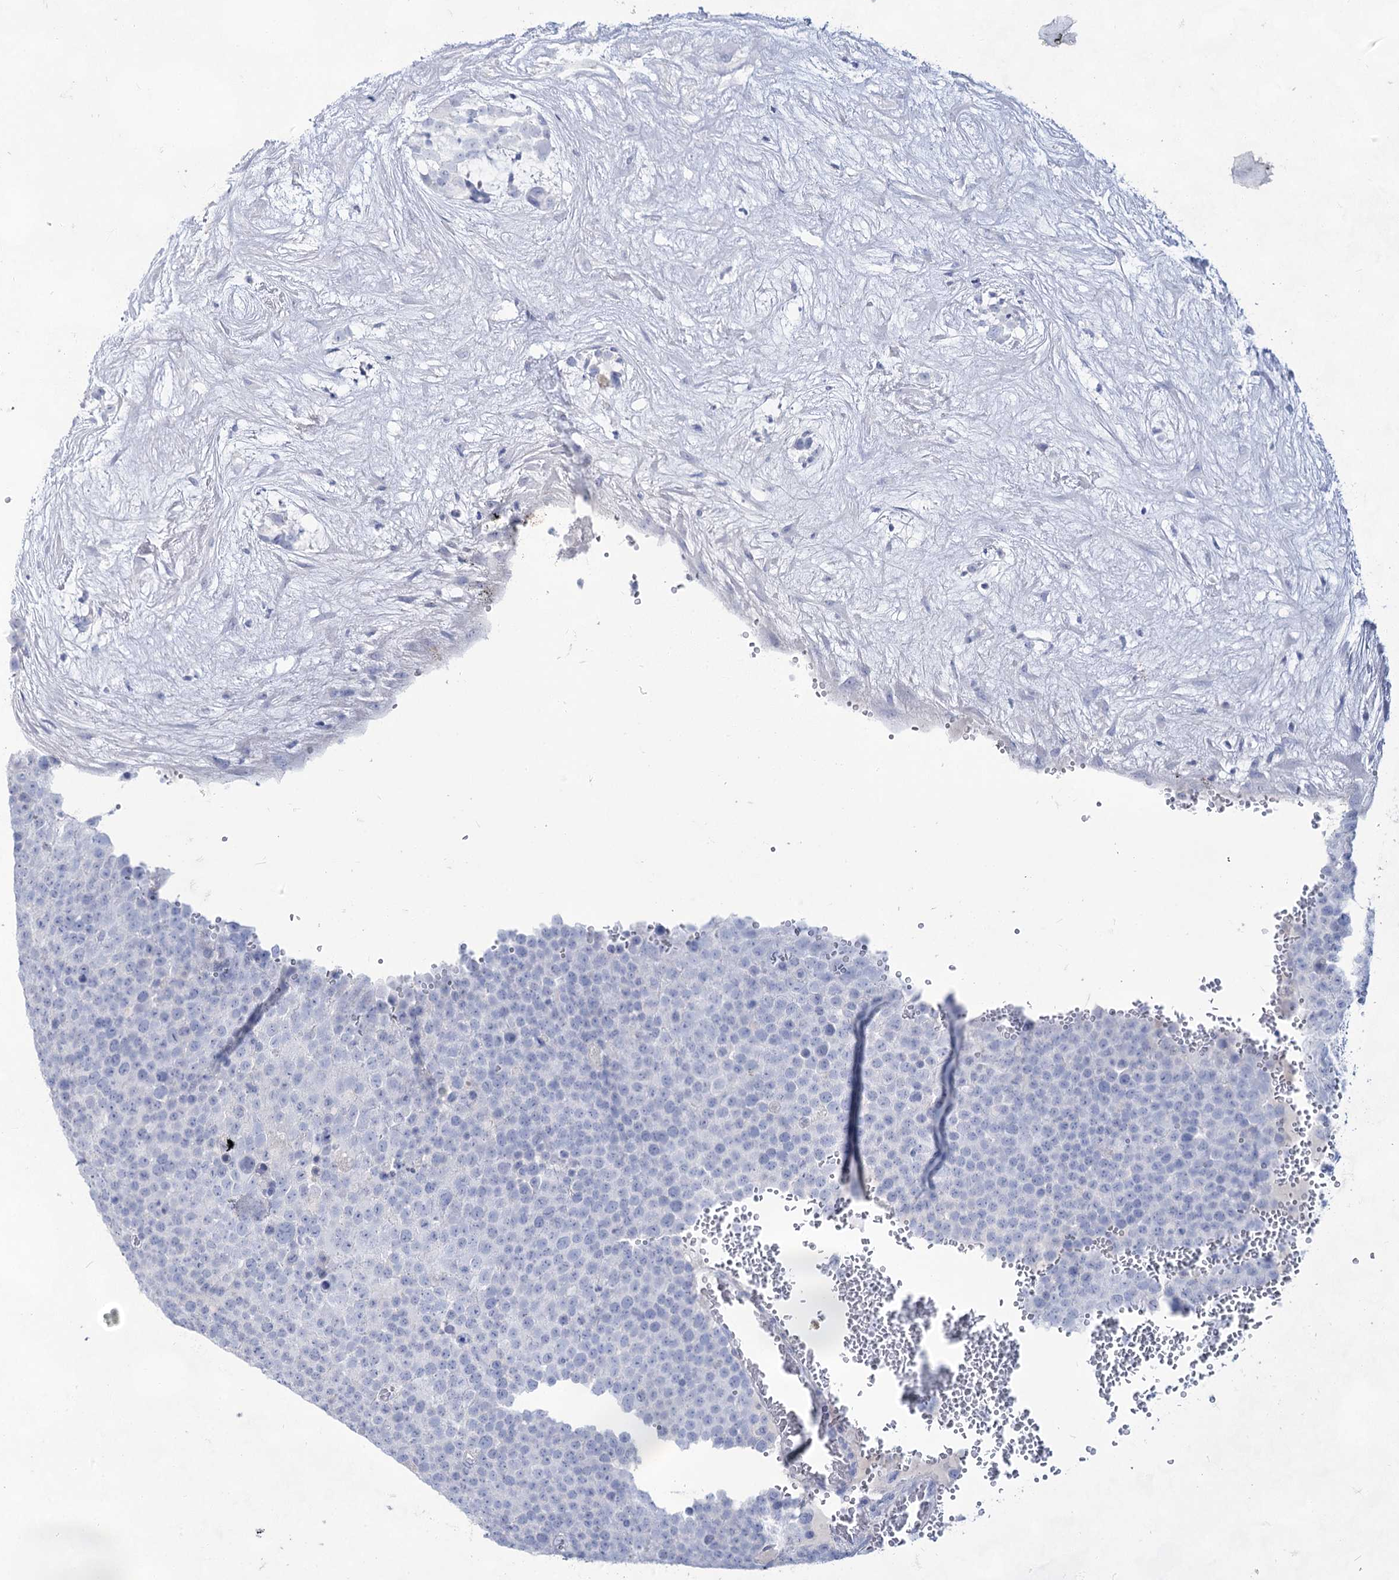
{"staining": {"intensity": "negative", "quantity": "none", "location": "none"}, "tissue": "testis cancer", "cell_type": "Tumor cells", "image_type": "cancer", "snomed": [{"axis": "morphology", "description": "Seminoma, NOS"}, {"axis": "topography", "description": "Testis"}], "caption": "Human seminoma (testis) stained for a protein using immunohistochemistry (IHC) exhibits no expression in tumor cells.", "gene": "ACRV1", "patient": {"sex": "male", "age": 71}}